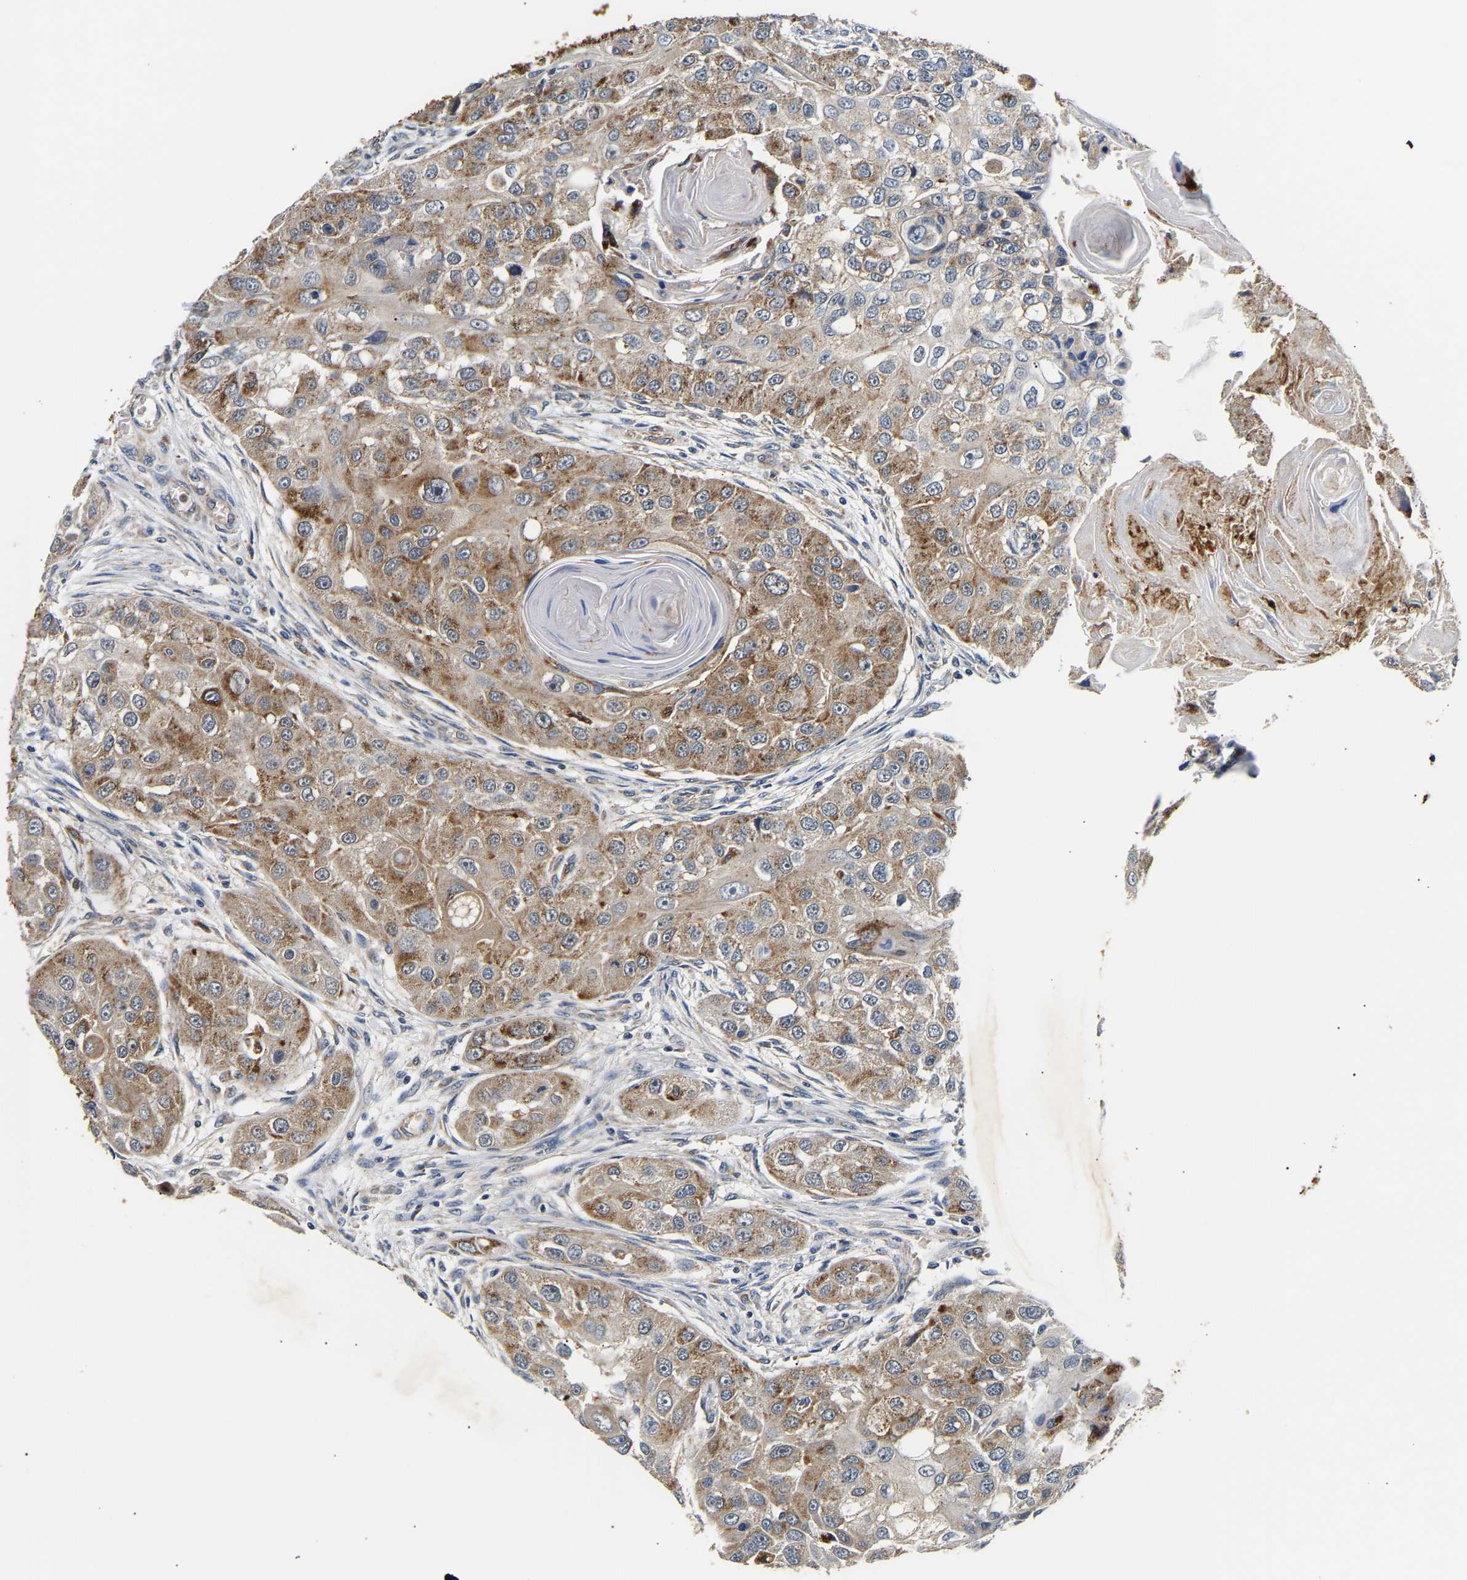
{"staining": {"intensity": "moderate", "quantity": ">75%", "location": "cytoplasmic/membranous"}, "tissue": "head and neck cancer", "cell_type": "Tumor cells", "image_type": "cancer", "snomed": [{"axis": "morphology", "description": "Normal tissue, NOS"}, {"axis": "morphology", "description": "Squamous cell carcinoma, NOS"}, {"axis": "topography", "description": "Skeletal muscle"}, {"axis": "topography", "description": "Head-Neck"}], "caption": "Squamous cell carcinoma (head and neck) stained for a protein shows moderate cytoplasmic/membranous positivity in tumor cells. The protein of interest is stained brown, and the nuclei are stained in blue (DAB IHC with brightfield microscopy, high magnification).", "gene": "SMU1", "patient": {"sex": "male", "age": 51}}